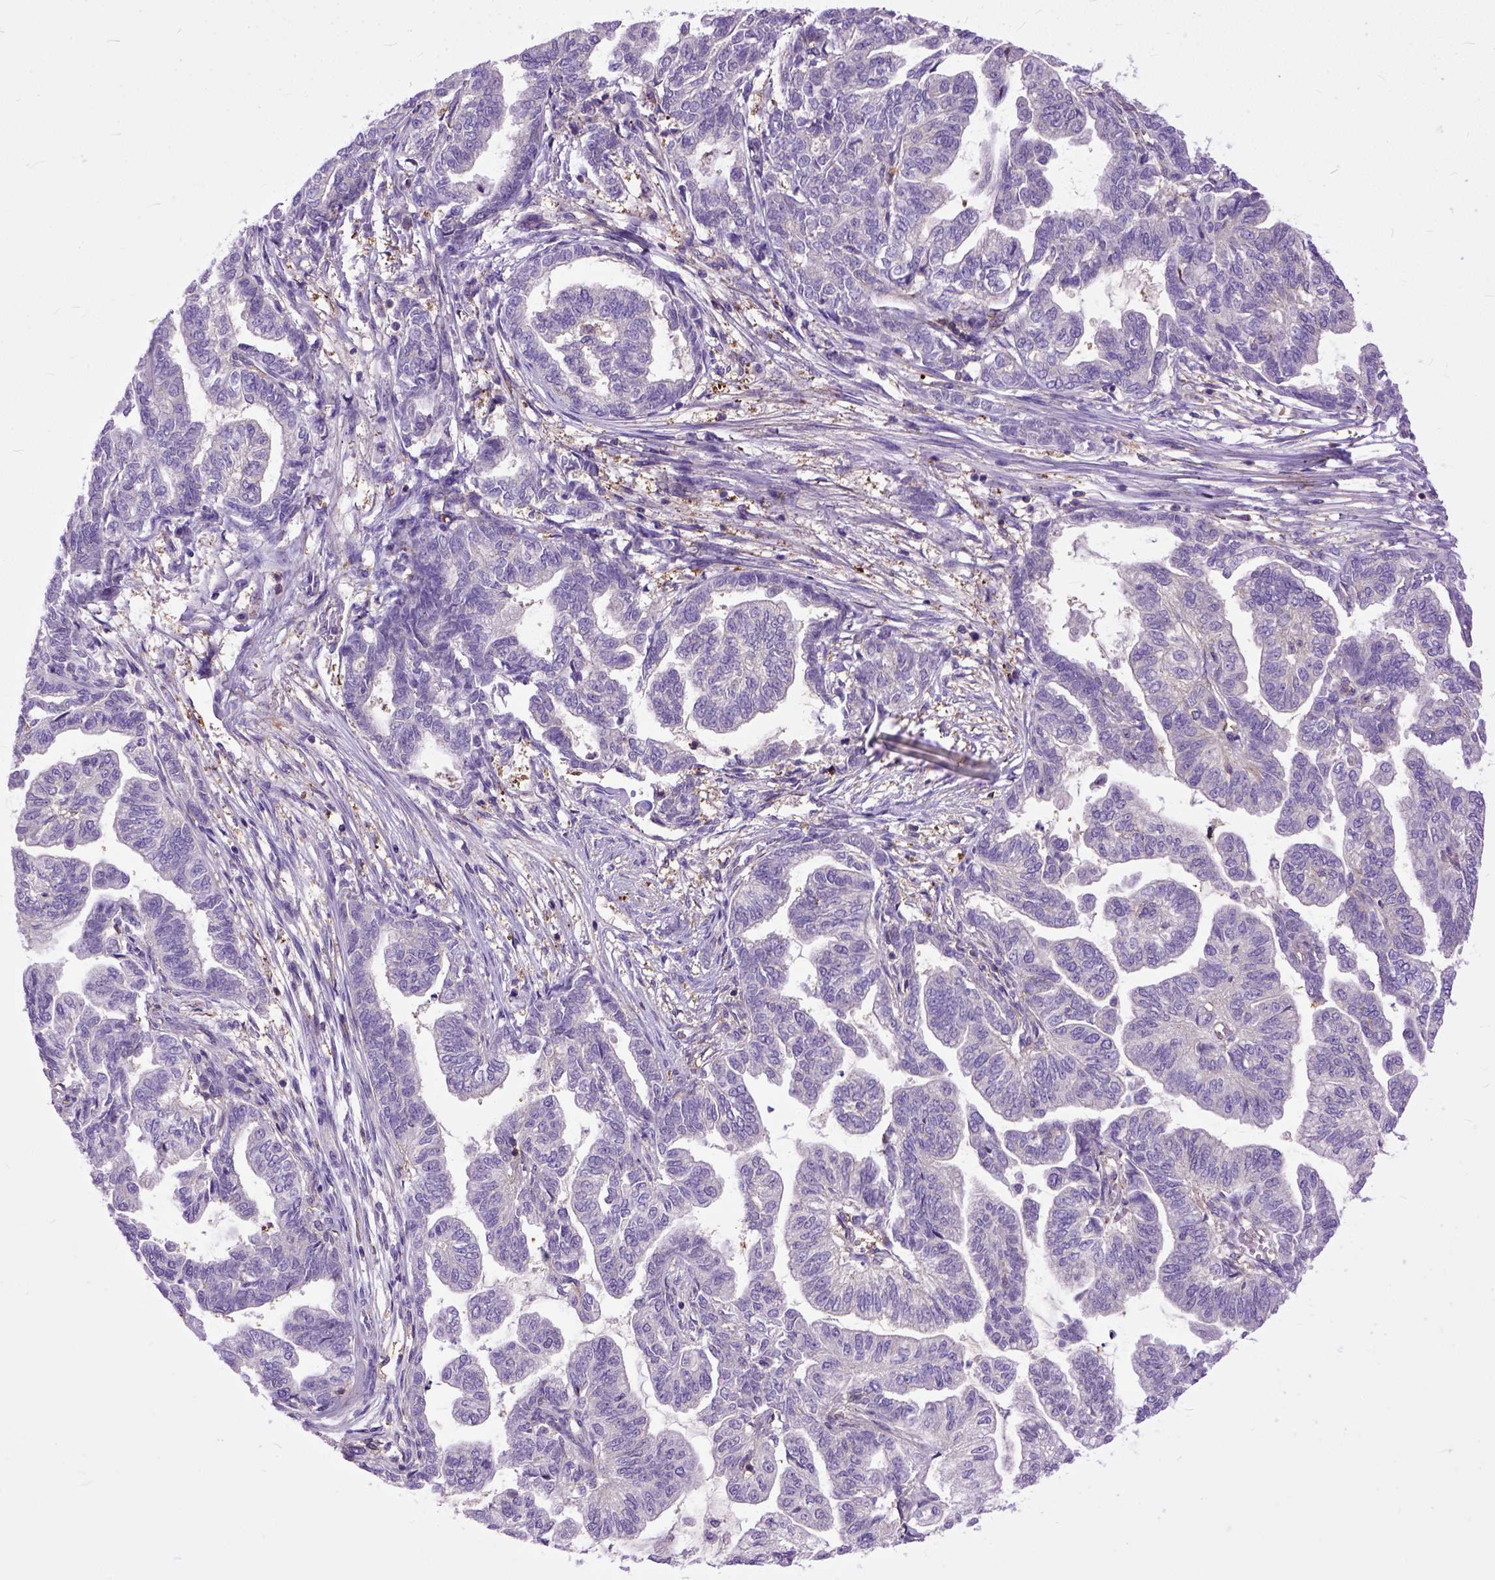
{"staining": {"intensity": "negative", "quantity": "none", "location": "none"}, "tissue": "stomach cancer", "cell_type": "Tumor cells", "image_type": "cancer", "snomed": [{"axis": "morphology", "description": "Adenocarcinoma, NOS"}, {"axis": "topography", "description": "Stomach"}], "caption": "A micrograph of human stomach cancer is negative for staining in tumor cells. (DAB (3,3'-diaminobenzidine) IHC visualized using brightfield microscopy, high magnification).", "gene": "NAMPT", "patient": {"sex": "male", "age": 83}}